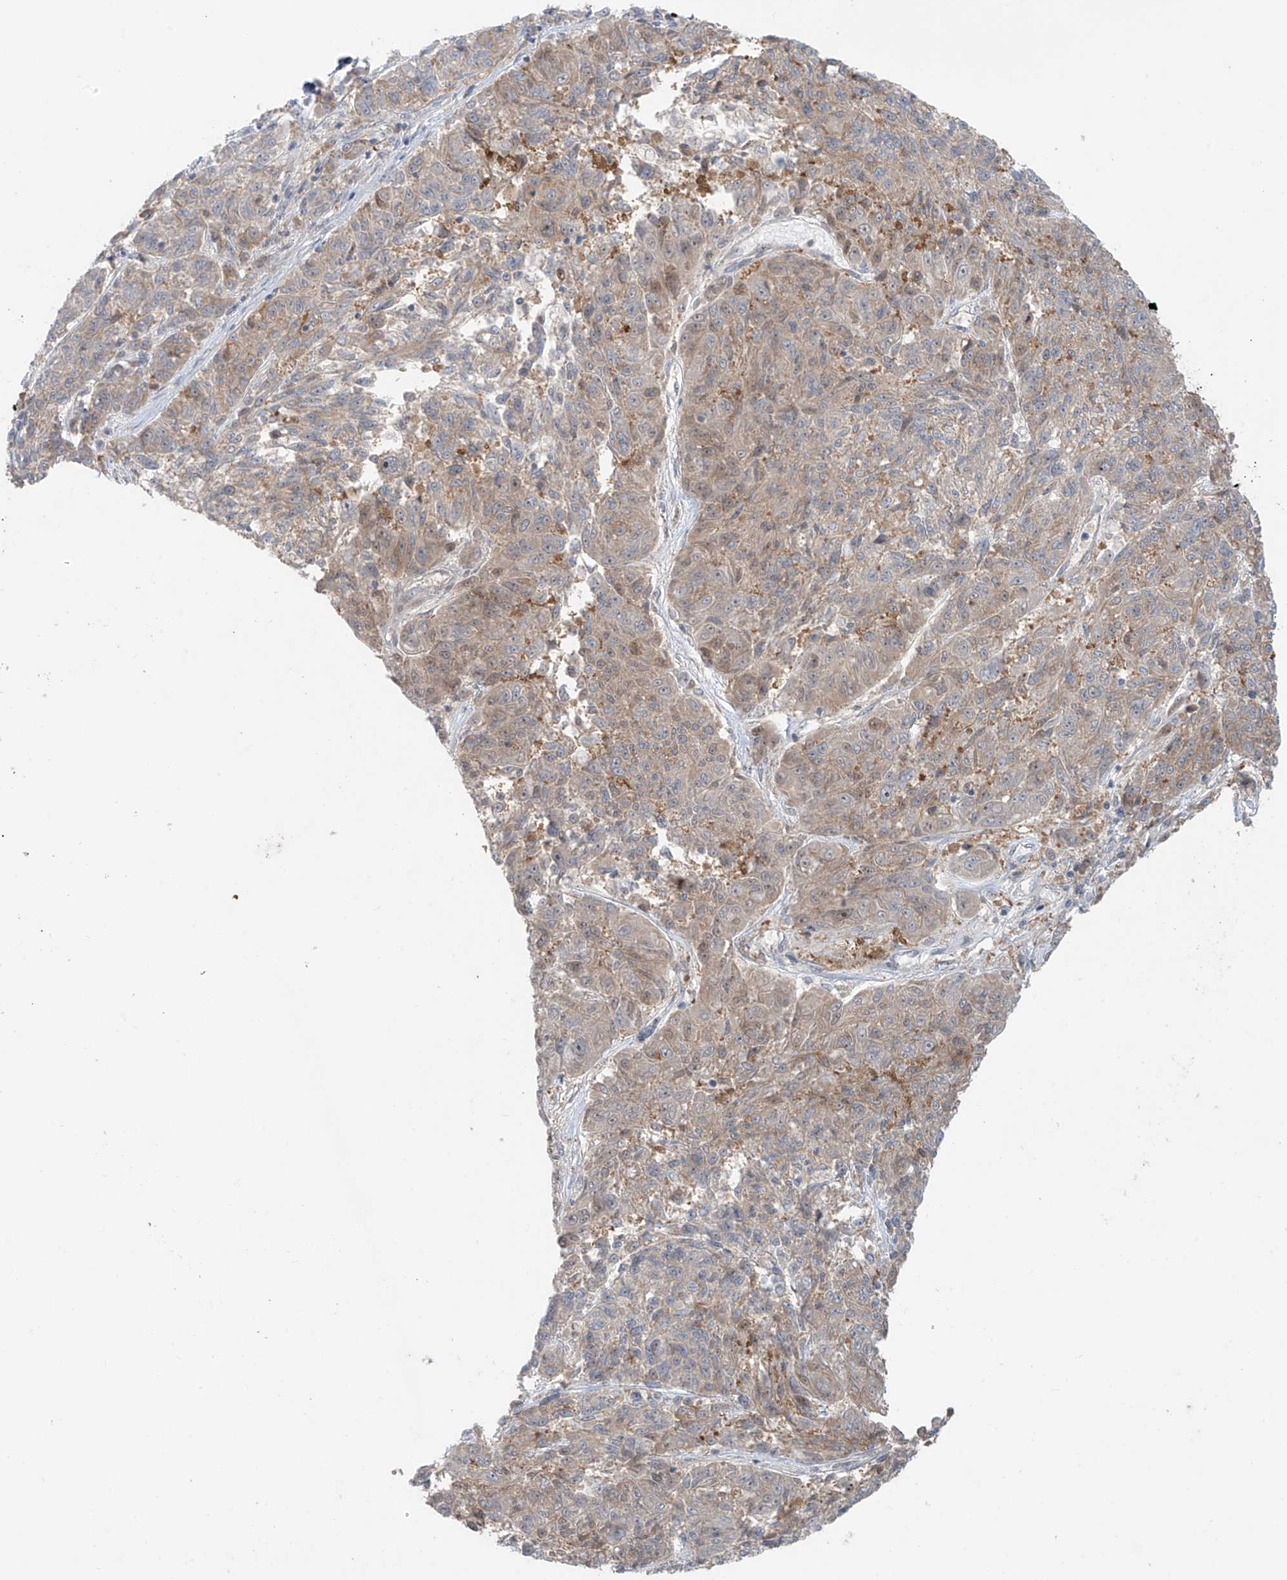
{"staining": {"intensity": "weak", "quantity": "25%-75%", "location": "cytoplasmic/membranous"}, "tissue": "melanoma", "cell_type": "Tumor cells", "image_type": "cancer", "snomed": [{"axis": "morphology", "description": "Malignant melanoma, NOS"}, {"axis": "topography", "description": "Skin"}], "caption": "A high-resolution histopathology image shows IHC staining of malignant melanoma, which demonstrates weak cytoplasmic/membranous positivity in about 25%-75% of tumor cells.", "gene": "PPAT", "patient": {"sex": "male", "age": 53}}